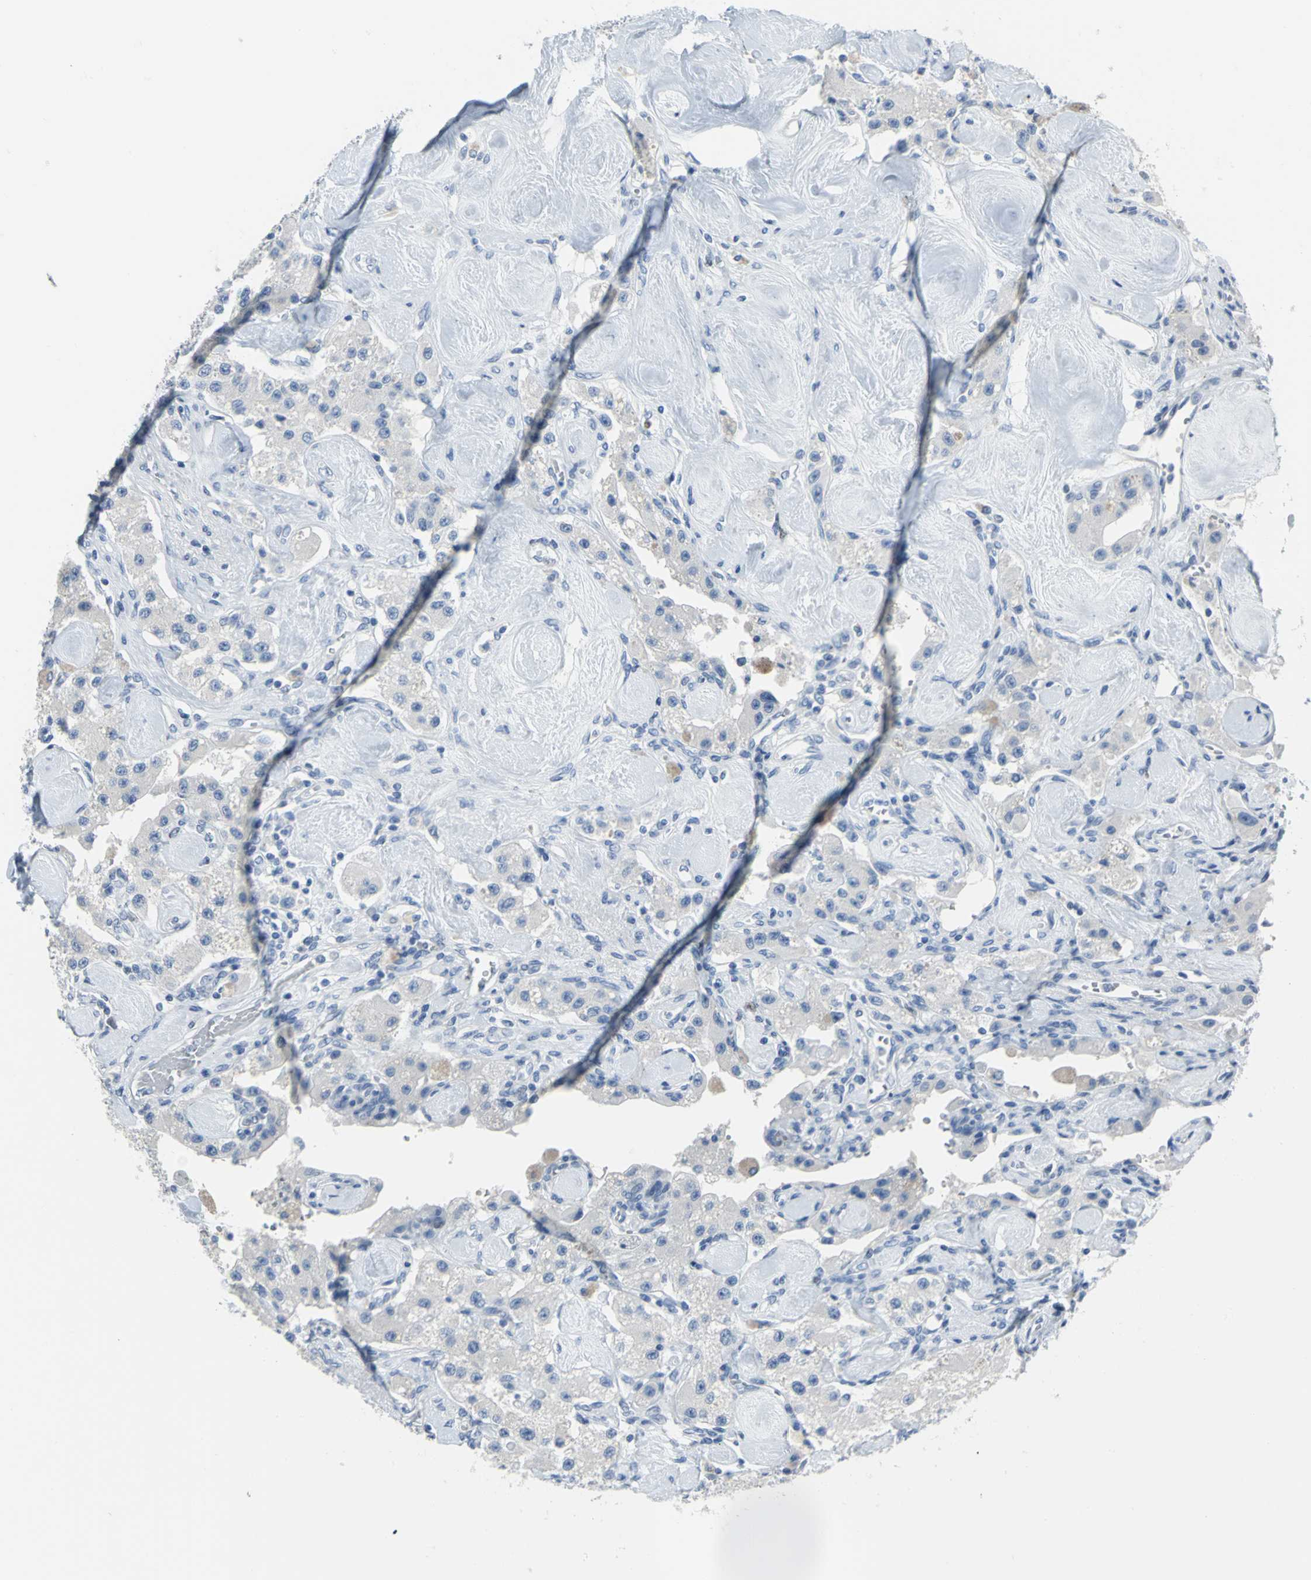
{"staining": {"intensity": "negative", "quantity": "none", "location": "none"}, "tissue": "carcinoid", "cell_type": "Tumor cells", "image_type": "cancer", "snomed": [{"axis": "morphology", "description": "Carcinoid, malignant, NOS"}, {"axis": "topography", "description": "Pancreas"}], "caption": "The immunohistochemistry (IHC) micrograph has no significant positivity in tumor cells of carcinoid (malignant) tissue.", "gene": "MCM3", "patient": {"sex": "male", "age": 41}}